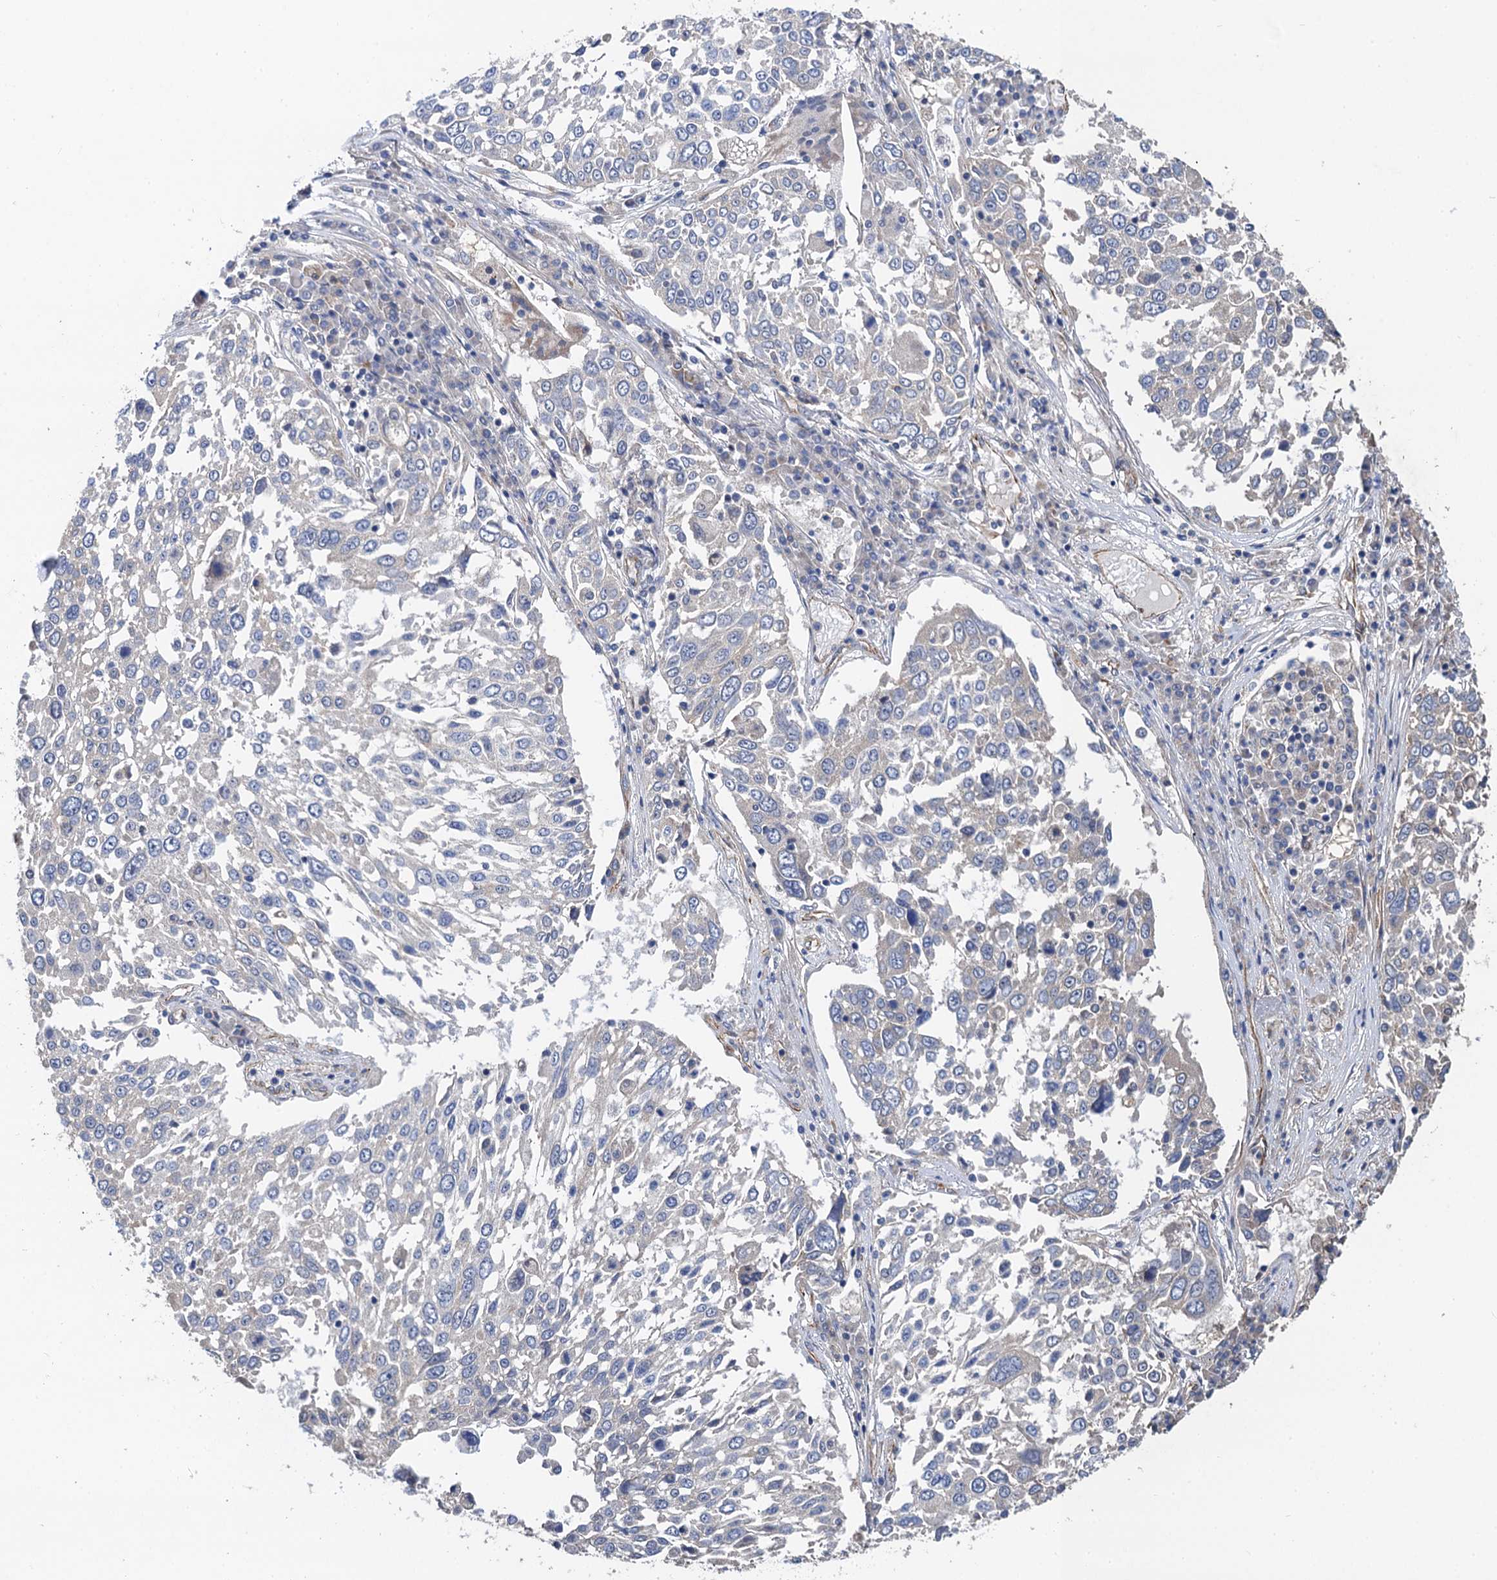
{"staining": {"intensity": "negative", "quantity": "none", "location": "none"}, "tissue": "lung cancer", "cell_type": "Tumor cells", "image_type": "cancer", "snomed": [{"axis": "morphology", "description": "Squamous cell carcinoma, NOS"}, {"axis": "topography", "description": "Lung"}], "caption": "The micrograph exhibits no significant staining in tumor cells of lung cancer (squamous cell carcinoma).", "gene": "PJA2", "patient": {"sex": "male", "age": 65}}